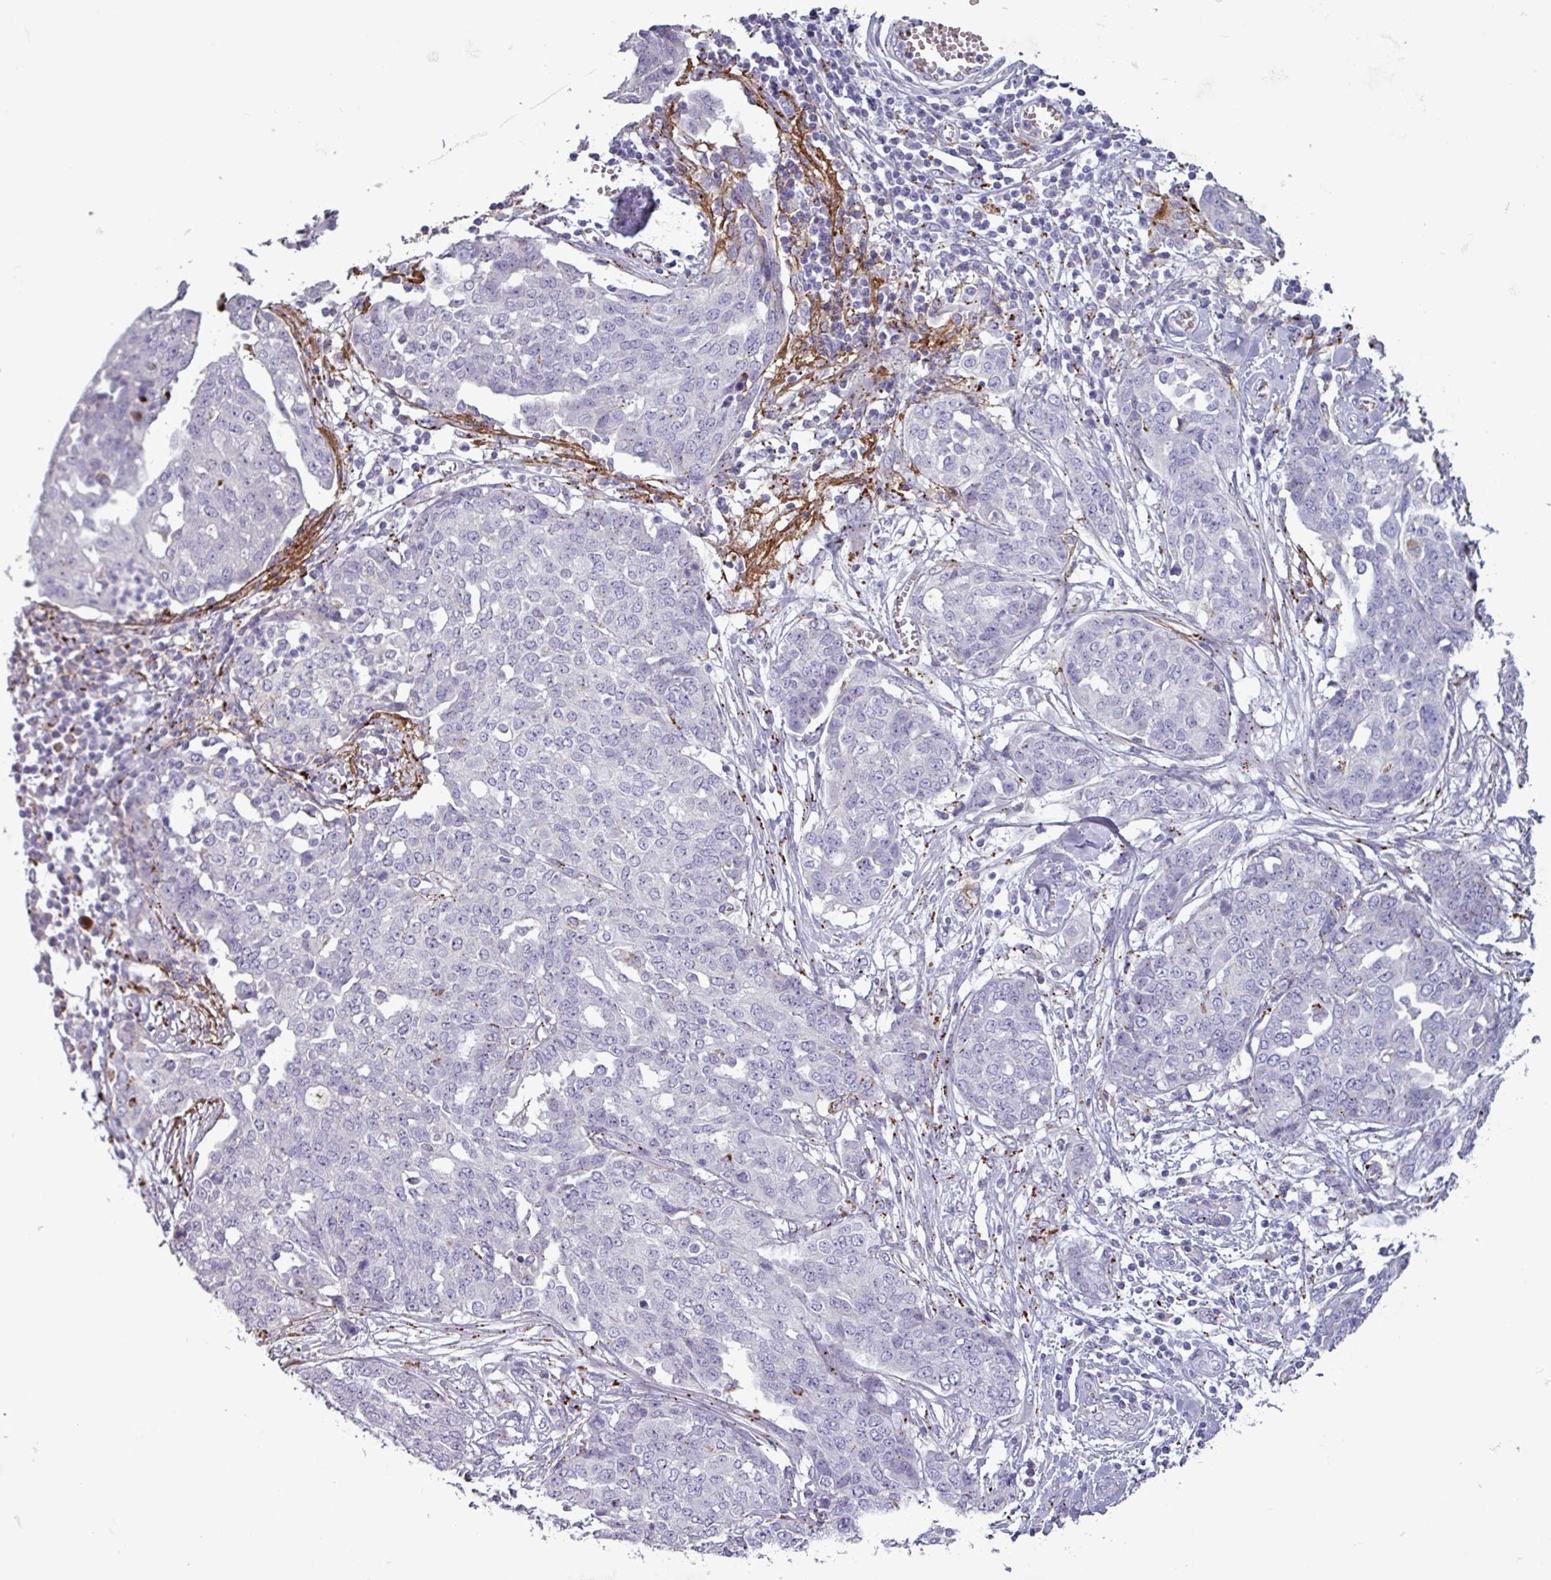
{"staining": {"intensity": "negative", "quantity": "none", "location": "none"}, "tissue": "ovarian cancer", "cell_type": "Tumor cells", "image_type": "cancer", "snomed": [{"axis": "morphology", "description": "Cystadenocarcinoma, serous, NOS"}, {"axis": "topography", "description": "Soft tissue"}, {"axis": "topography", "description": "Ovary"}], "caption": "This is an IHC photomicrograph of human ovarian serous cystadenocarcinoma. There is no positivity in tumor cells.", "gene": "PLIN2", "patient": {"sex": "female", "age": 57}}